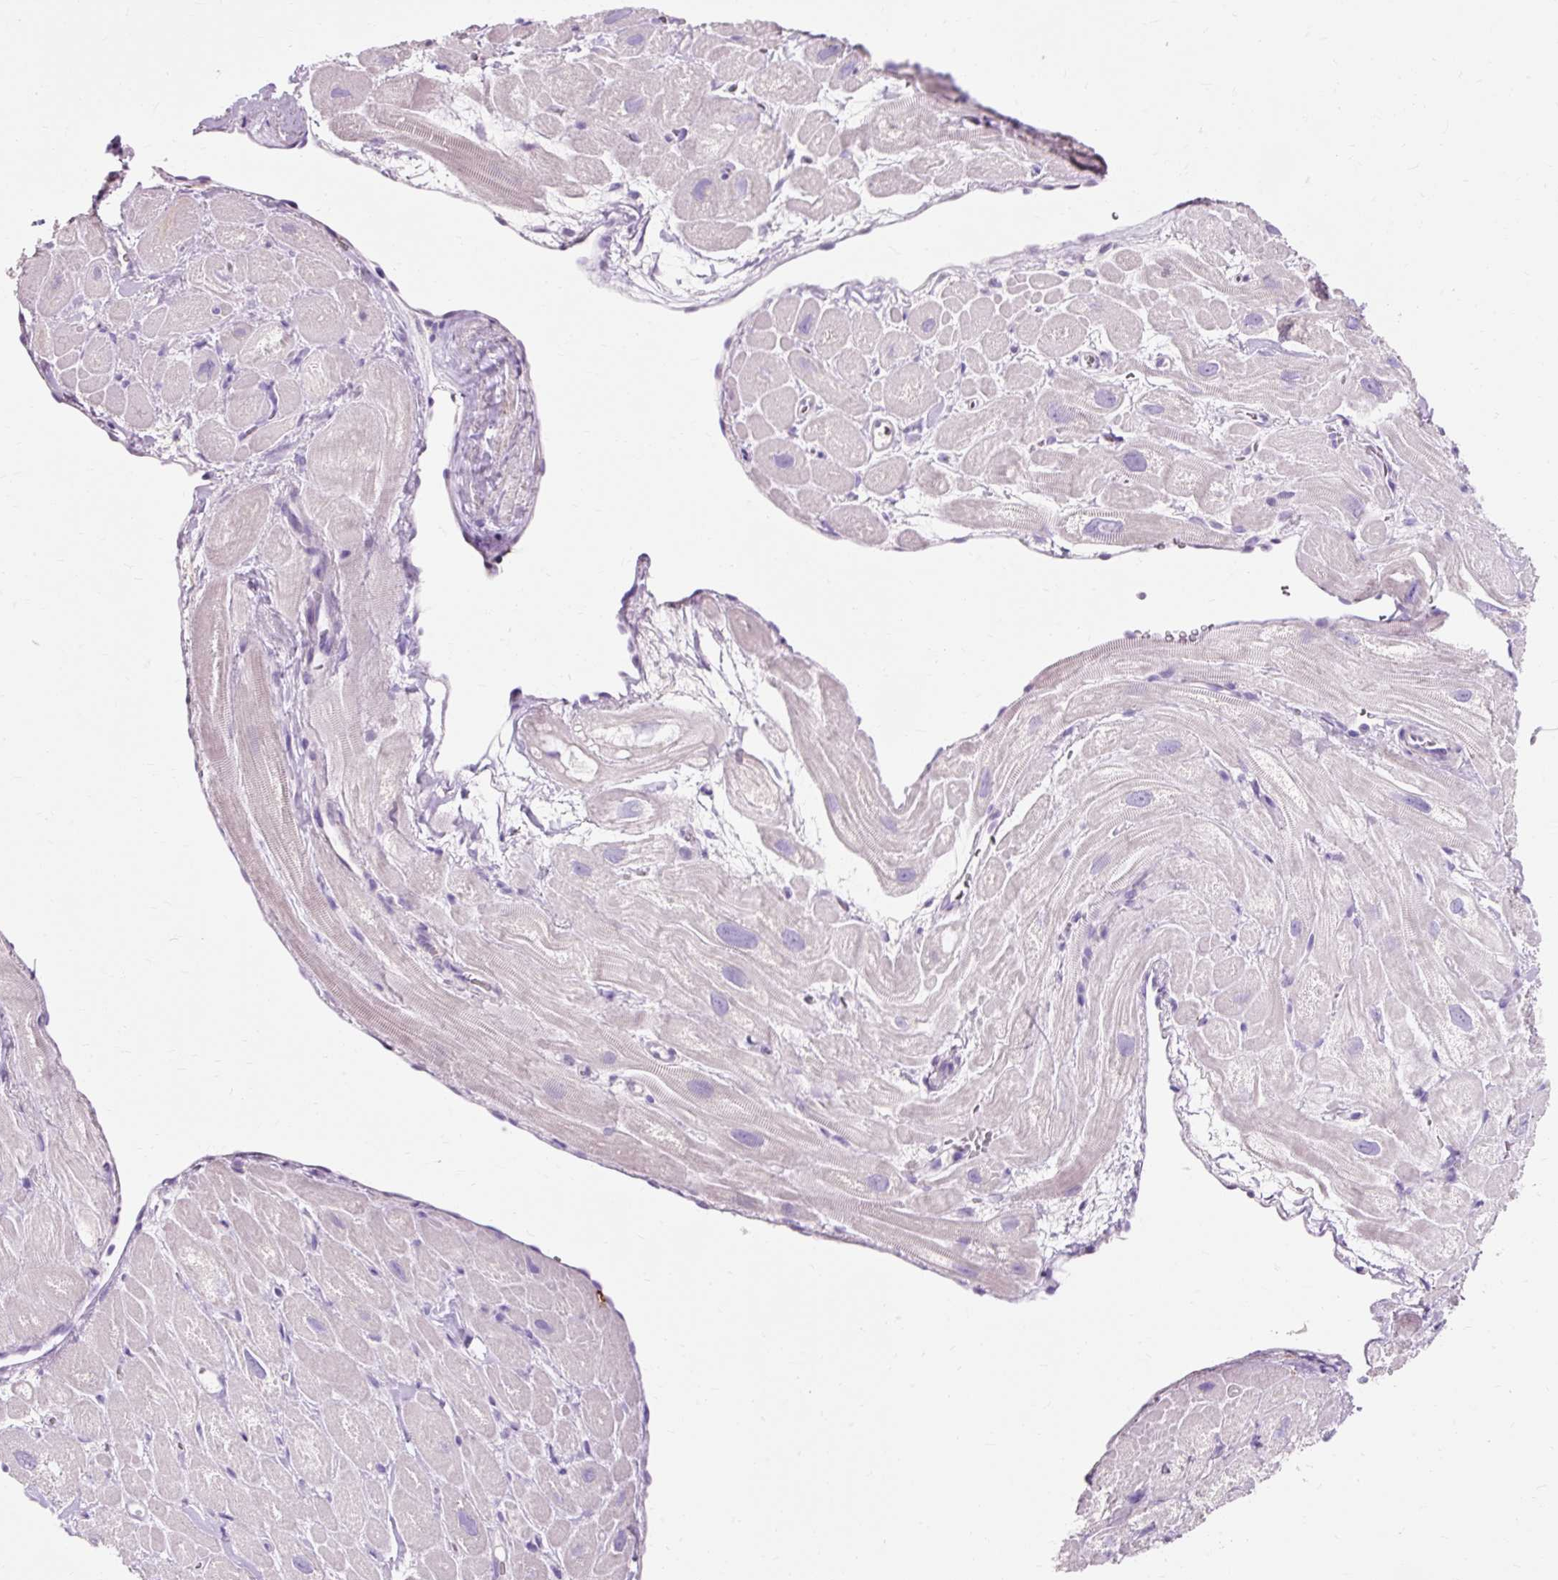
{"staining": {"intensity": "negative", "quantity": "none", "location": "none"}, "tissue": "heart muscle", "cell_type": "Cardiomyocytes", "image_type": "normal", "snomed": [{"axis": "morphology", "description": "Normal tissue, NOS"}, {"axis": "topography", "description": "Heart"}], "caption": "IHC image of benign heart muscle: heart muscle stained with DAB exhibits no significant protein positivity in cardiomyocytes.", "gene": "CLDN25", "patient": {"sex": "male", "age": 49}}